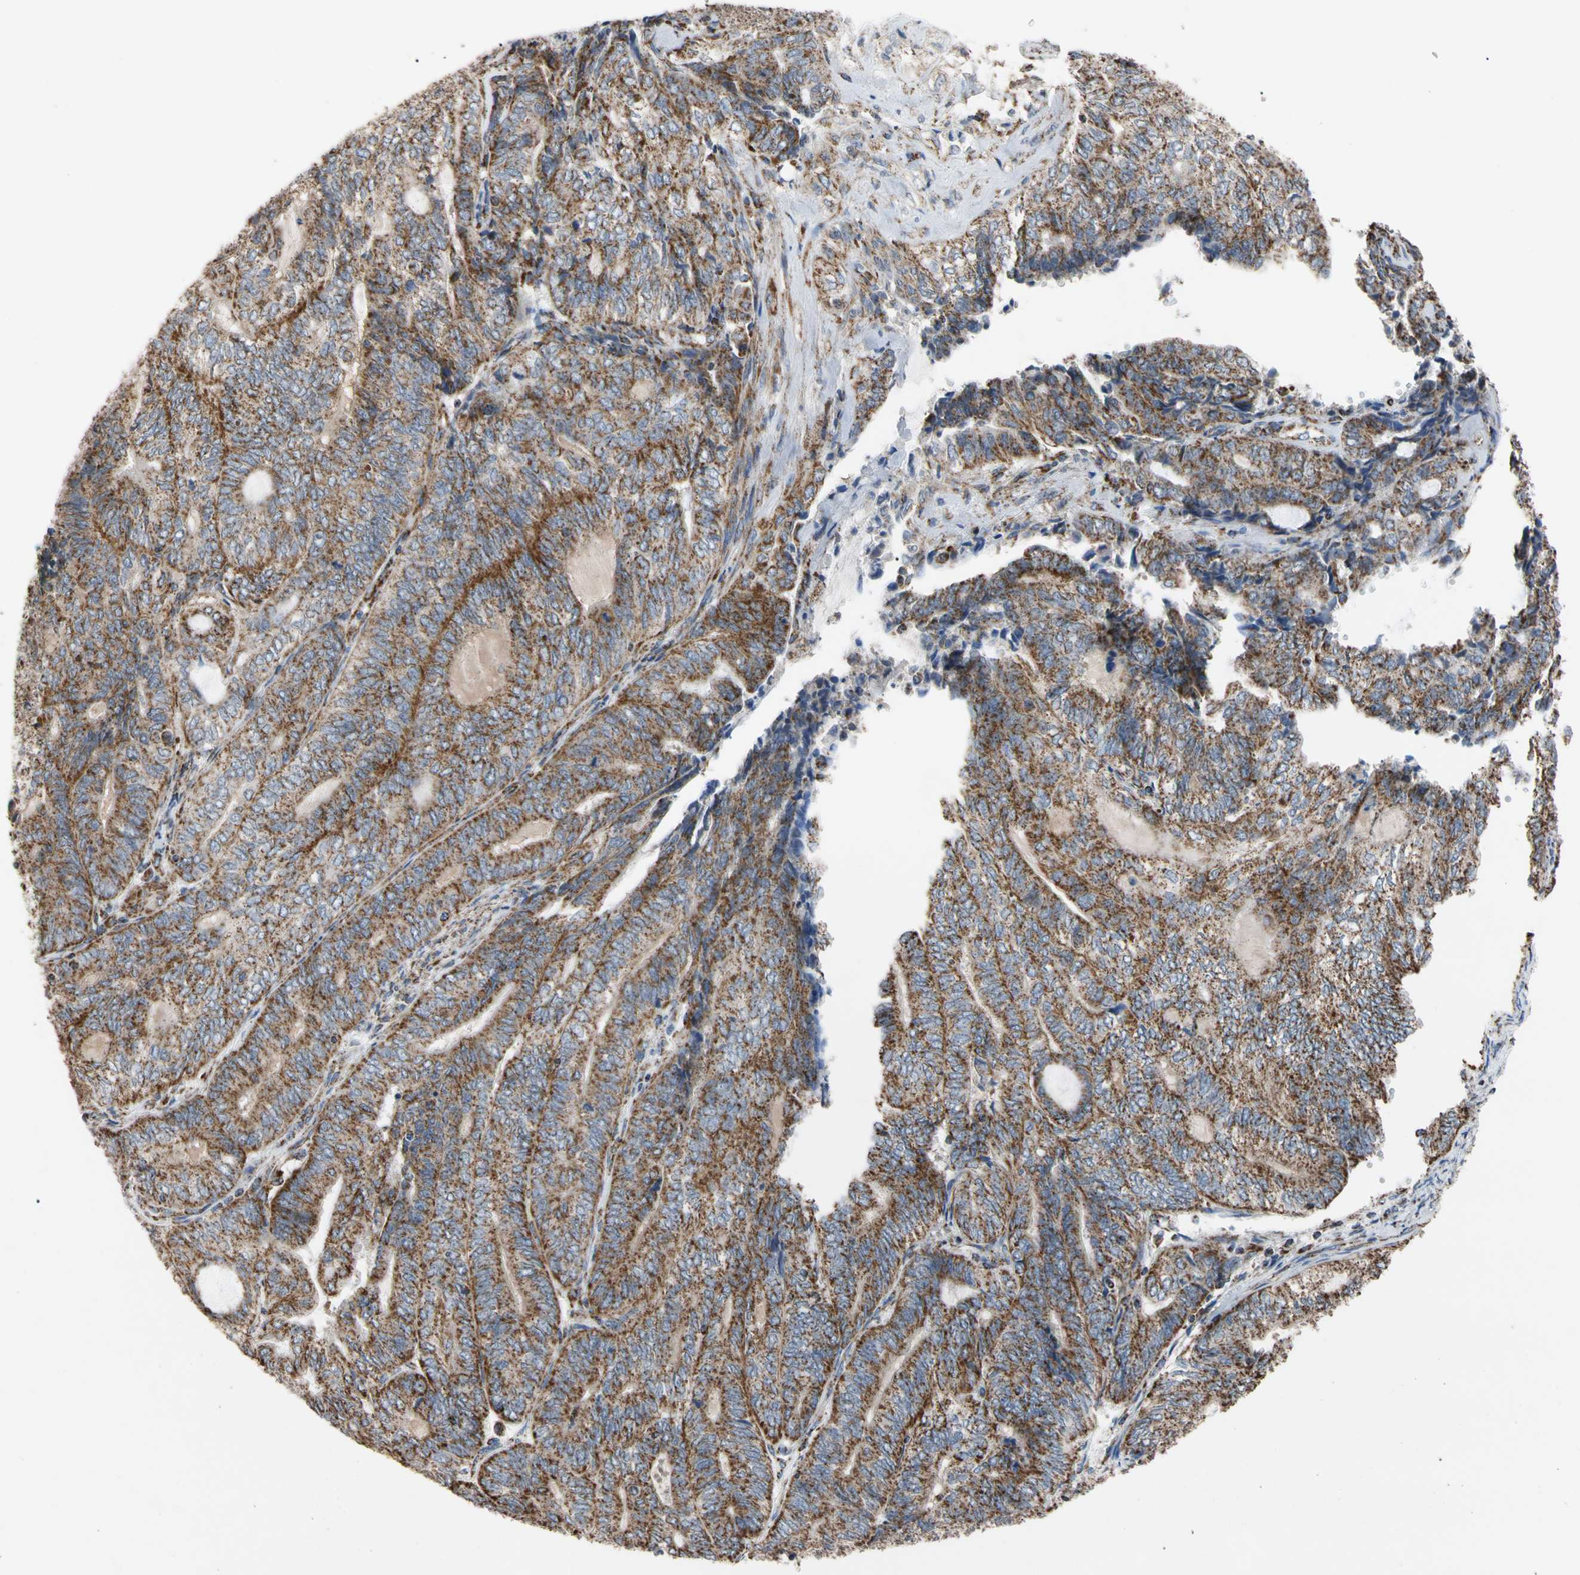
{"staining": {"intensity": "strong", "quantity": ">75%", "location": "cytoplasmic/membranous"}, "tissue": "endometrial cancer", "cell_type": "Tumor cells", "image_type": "cancer", "snomed": [{"axis": "morphology", "description": "Adenocarcinoma, NOS"}, {"axis": "topography", "description": "Uterus"}, {"axis": "topography", "description": "Endometrium"}], "caption": "Immunohistochemistry (DAB (3,3'-diaminobenzidine)) staining of human endometrial cancer reveals strong cytoplasmic/membranous protein staining in approximately >75% of tumor cells.", "gene": "FAM110B", "patient": {"sex": "female", "age": 70}}